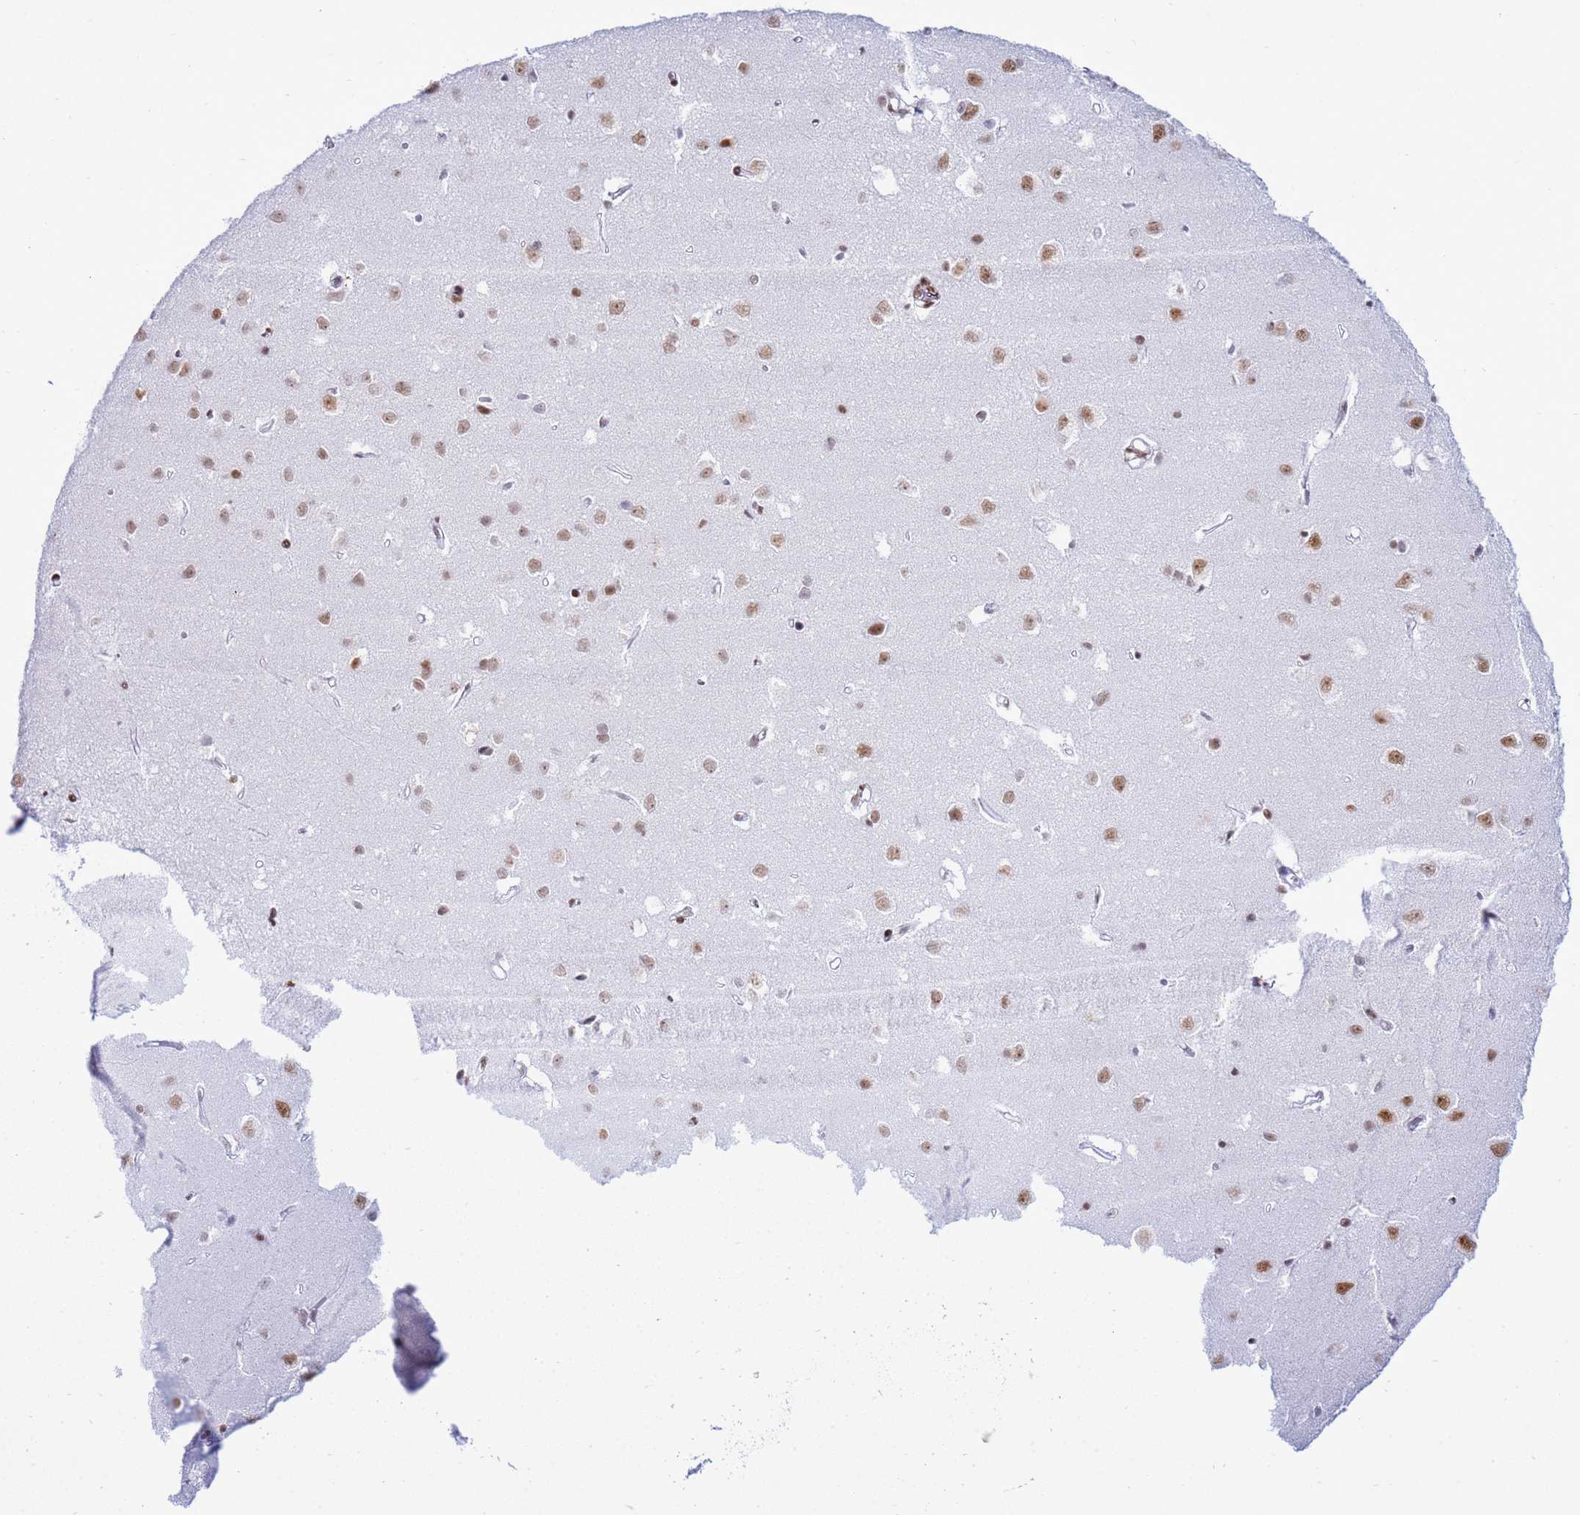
{"staining": {"intensity": "weak", "quantity": ">75%", "location": "nuclear"}, "tissue": "cerebral cortex", "cell_type": "Endothelial cells", "image_type": "normal", "snomed": [{"axis": "morphology", "description": "Normal tissue, NOS"}, {"axis": "topography", "description": "Cerebral cortex"}], "caption": "Brown immunohistochemical staining in unremarkable human cerebral cortex exhibits weak nuclear expression in approximately >75% of endothelial cells.", "gene": "RALY", "patient": {"sex": "female", "age": 64}}